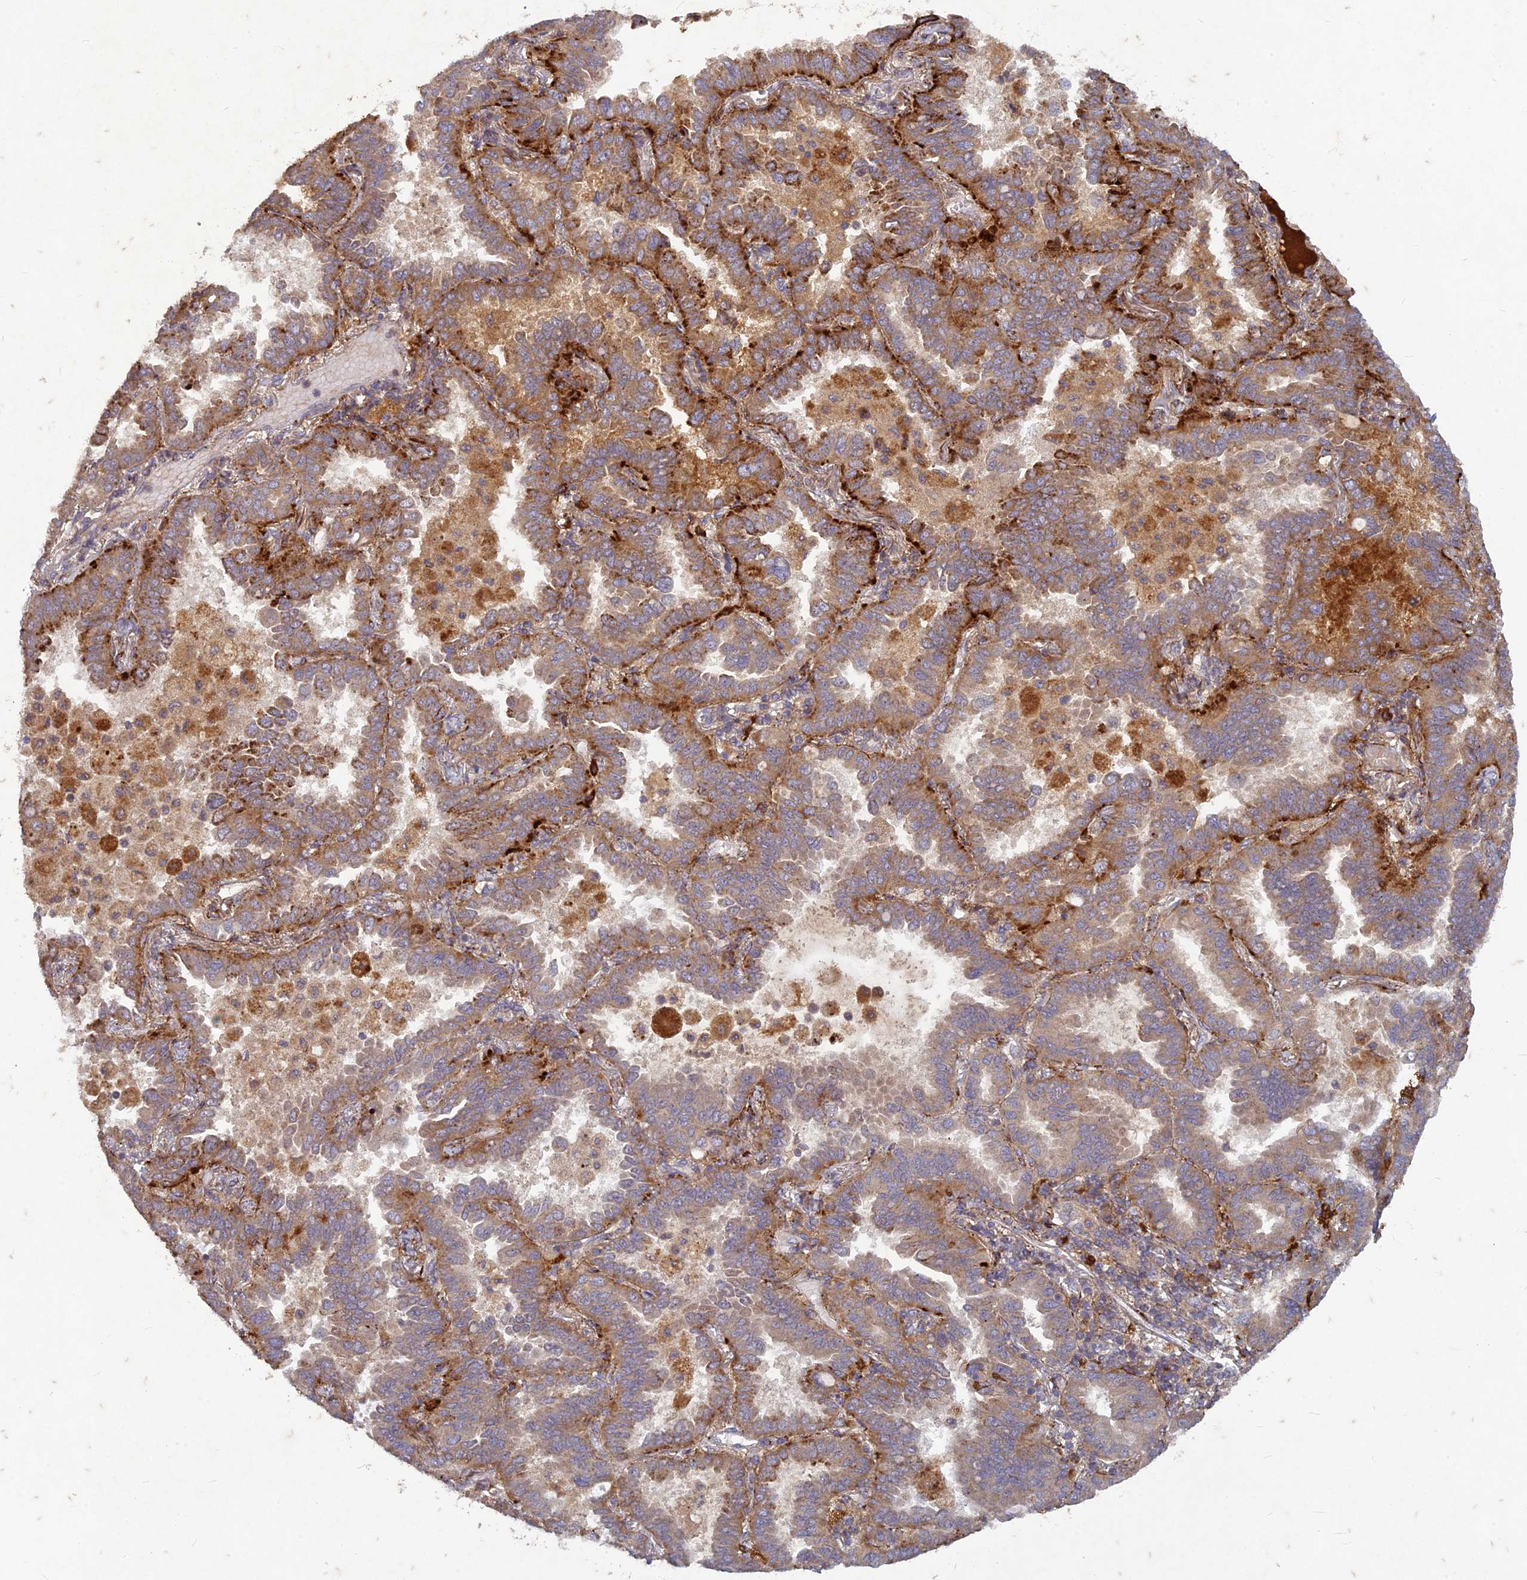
{"staining": {"intensity": "strong", "quantity": "25%-75%", "location": "cytoplasmic/membranous"}, "tissue": "lung cancer", "cell_type": "Tumor cells", "image_type": "cancer", "snomed": [{"axis": "morphology", "description": "Adenocarcinoma, NOS"}, {"axis": "topography", "description": "Lung"}], "caption": "Immunohistochemical staining of lung adenocarcinoma displays high levels of strong cytoplasmic/membranous staining in approximately 25%-75% of tumor cells.", "gene": "TCF25", "patient": {"sex": "male", "age": 64}}